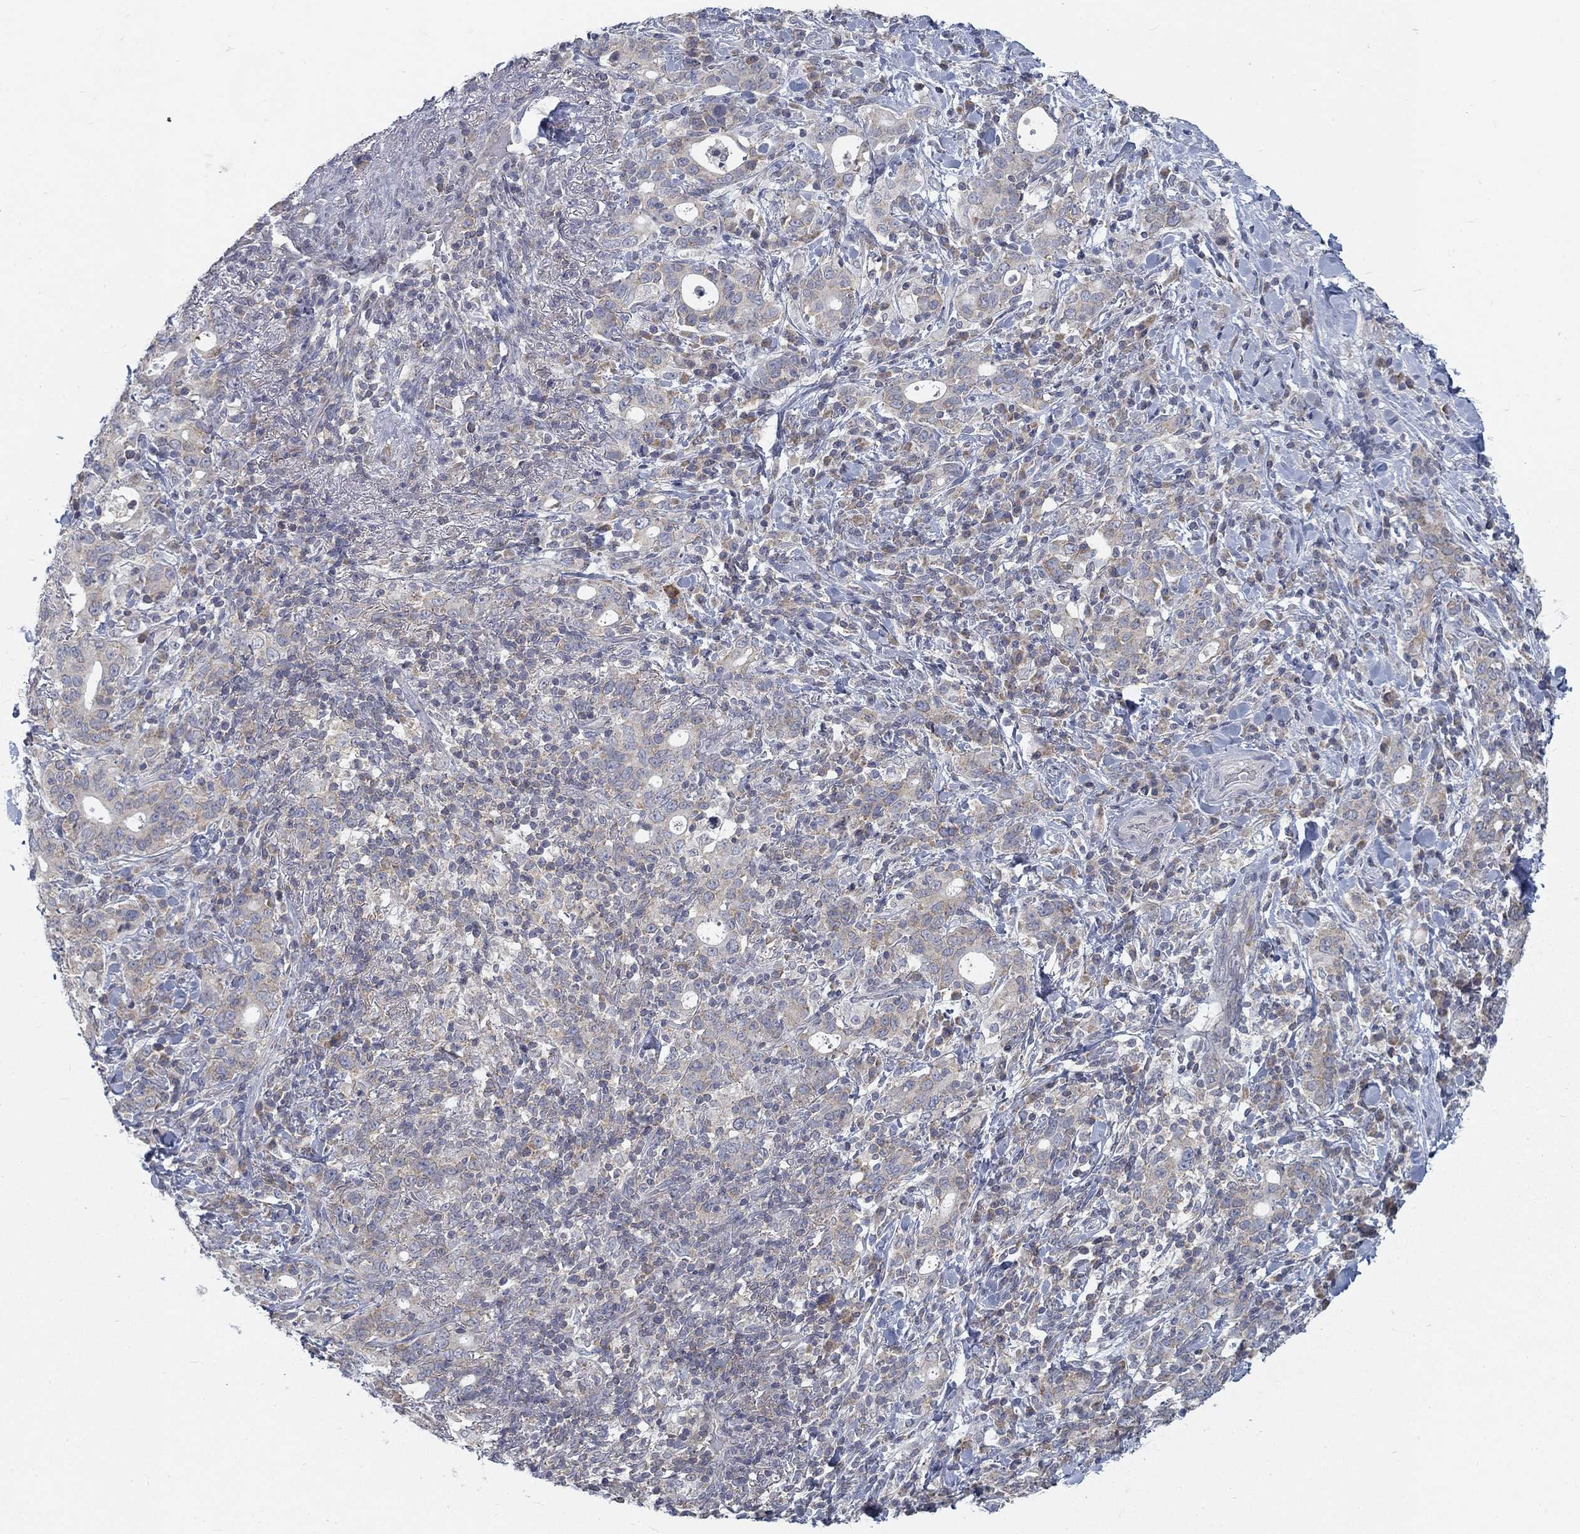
{"staining": {"intensity": "weak", "quantity": "25%-75%", "location": "cytoplasmic/membranous"}, "tissue": "stomach cancer", "cell_type": "Tumor cells", "image_type": "cancer", "snomed": [{"axis": "morphology", "description": "Adenocarcinoma, NOS"}, {"axis": "topography", "description": "Stomach"}], "caption": "Weak cytoplasmic/membranous expression is seen in about 25%-75% of tumor cells in stomach adenocarcinoma. The staining was performed using DAB, with brown indicating positive protein expression. Nuclei are stained blue with hematoxylin.", "gene": "ATP1A3", "patient": {"sex": "male", "age": 79}}